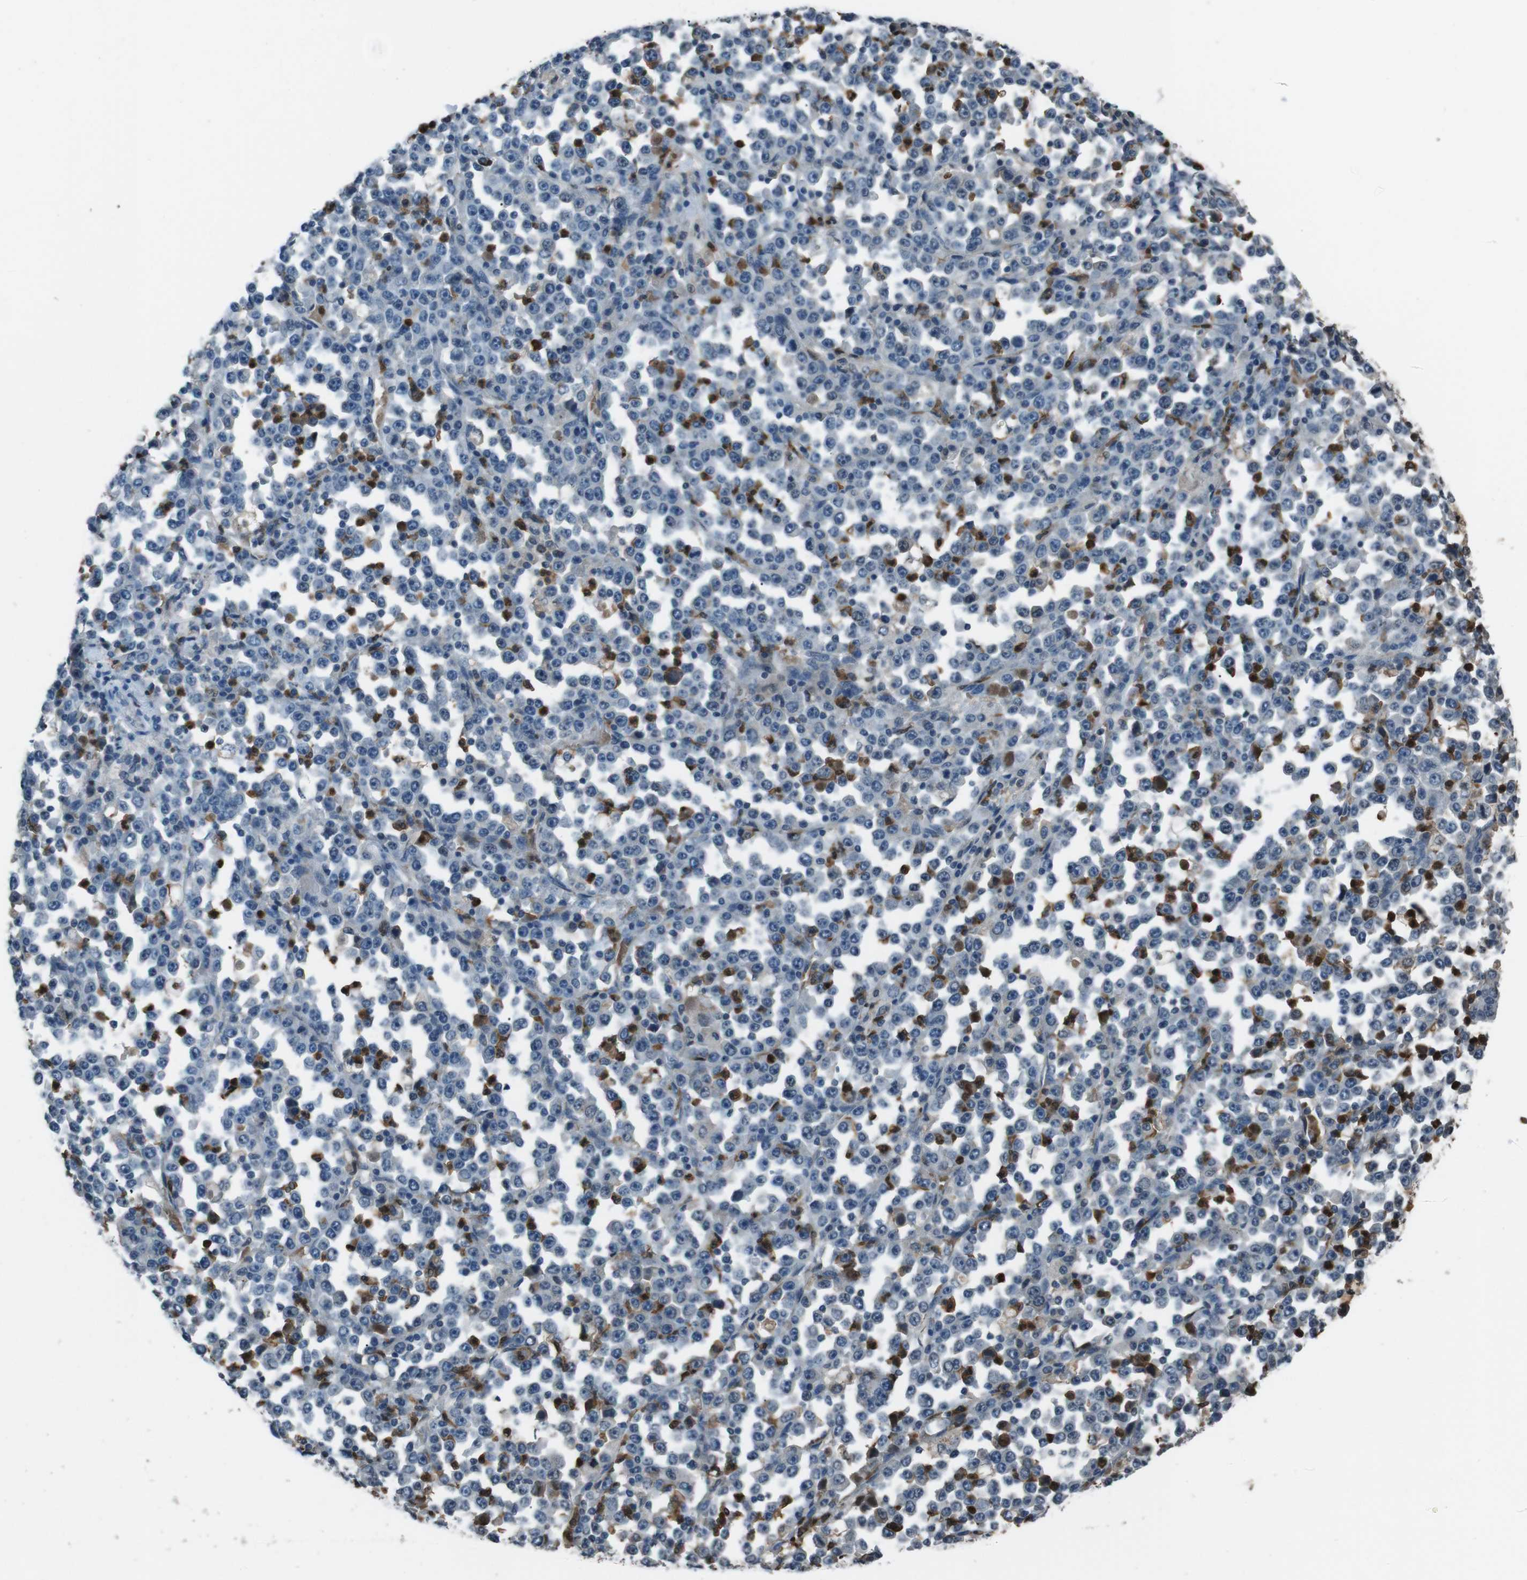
{"staining": {"intensity": "negative", "quantity": "none", "location": "none"}, "tissue": "stomach cancer", "cell_type": "Tumor cells", "image_type": "cancer", "snomed": [{"axis": "morphology", "description": "Normal tissue, NOS"}, {"axis": "morphology", "description": "Adenocarcinoma, NOS"}, {"axis": "topography", "description": "Stomach, upper"}, {"axis": "topography", "description": "Stomach"}], "caption": "Protein analysis of stomach cancer (adenocarcinoma) reveals no significant expression in tumor cells.", "gene": "UGT1A6", "patient": {"sex": "male", "age": 59}}